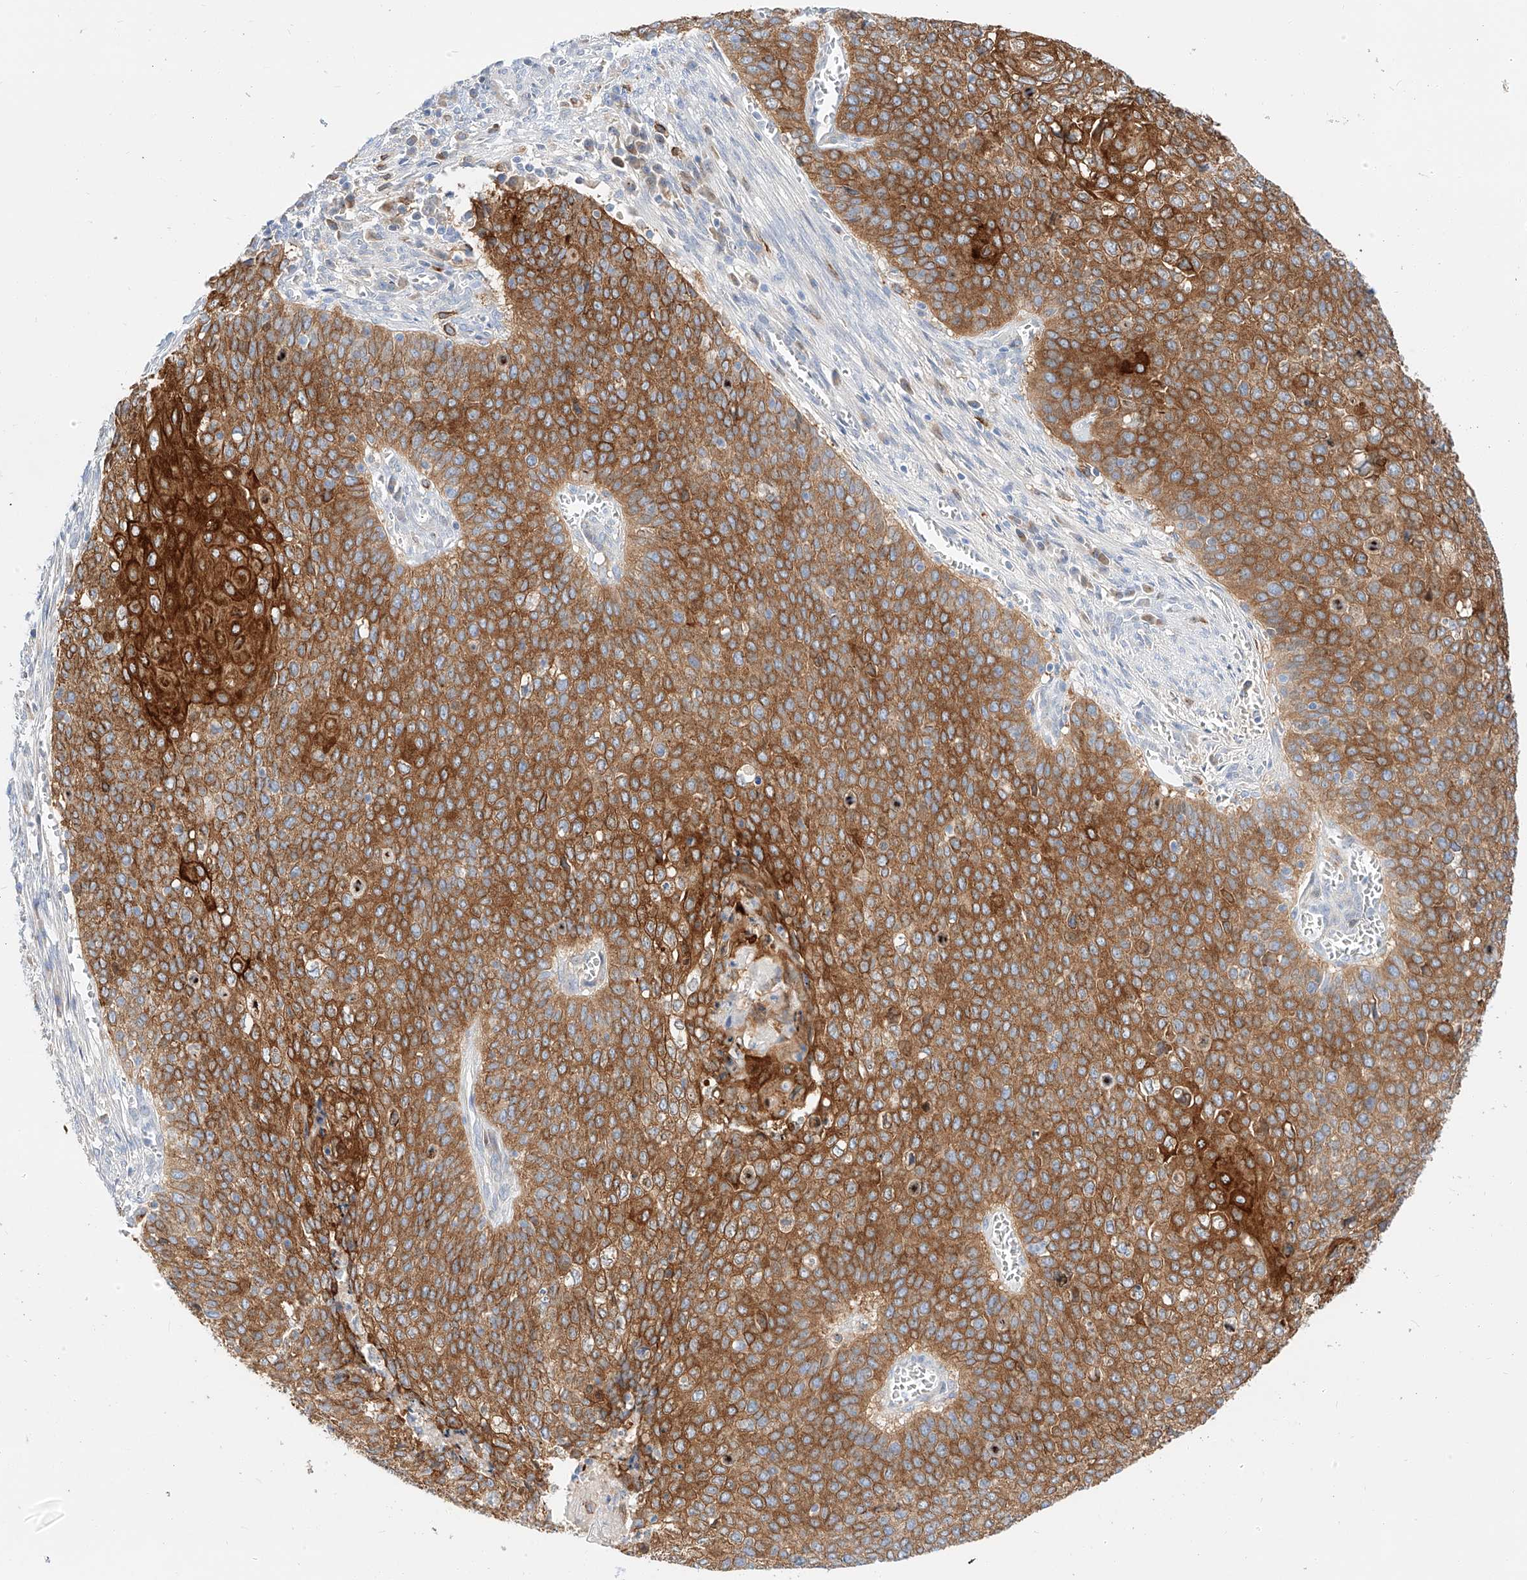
{"staining": {"intensity": "strong", "quantity": ">75%", "location": "cytoplasmic/membranous"}, "tissue": "cervical cancer", "cell_type": "Tumor cells", "image_type": "cancer", "snomed": [{"axis": "morphology", "description": "Squamous cell carcinoma, NOS"}, {"axis": "topography", "description": "Cervix"}], "caption": "IHC staining of cervical cancer (squamous cell carcinoma), which displays high levels of strong cytoplasmic/membranous positivity in about >75% of tumor cells indicating strong cytoplasmic/membranous protein expression. The staining was performed using DAB (3,3'-diaminobenzidine) (brown) for protein detection and nuclei were counterstained in hematoxylin (blue).", "gene": "MAP7", "patient": {"sex": "female", "age": 39}}